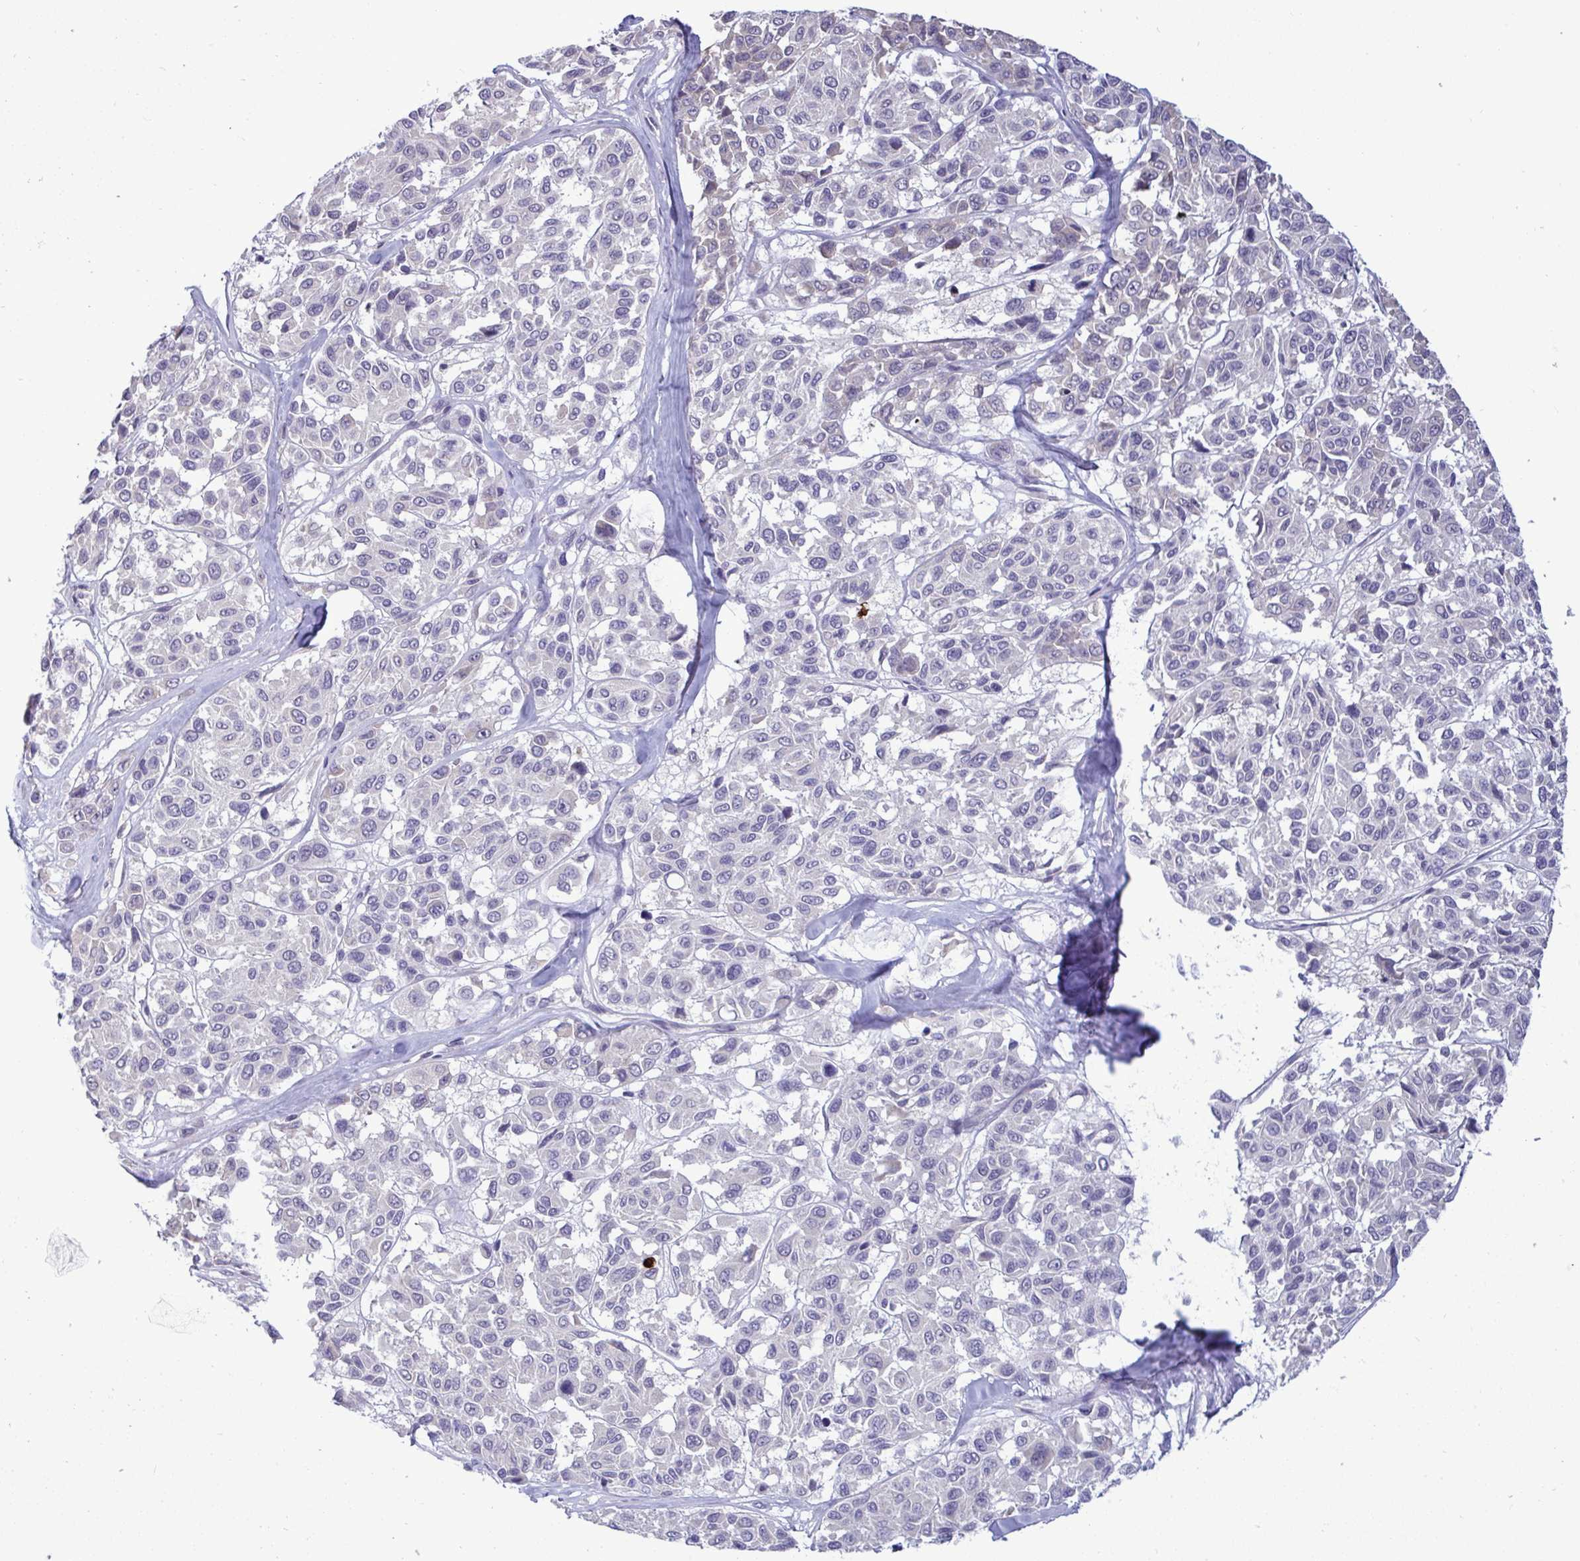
{"staining": {"intensity": "negative", "quantity": "none", "location": "none"}, "tissue": "melanoma", "cell_type": "Tumor cells", "image_type": "cancer", "snomed": [{"axis": "morphology", "description": "Malignant melanoma, NOS"}, {"axis": "topography", "description": "Skin"}], "caption": "Malignant melanoma was stained to show a protein in brown. There is no significant positivity in tumor cells.", "gene": "TMEM41A", "patient": {"sex": "female", "age": 66}}